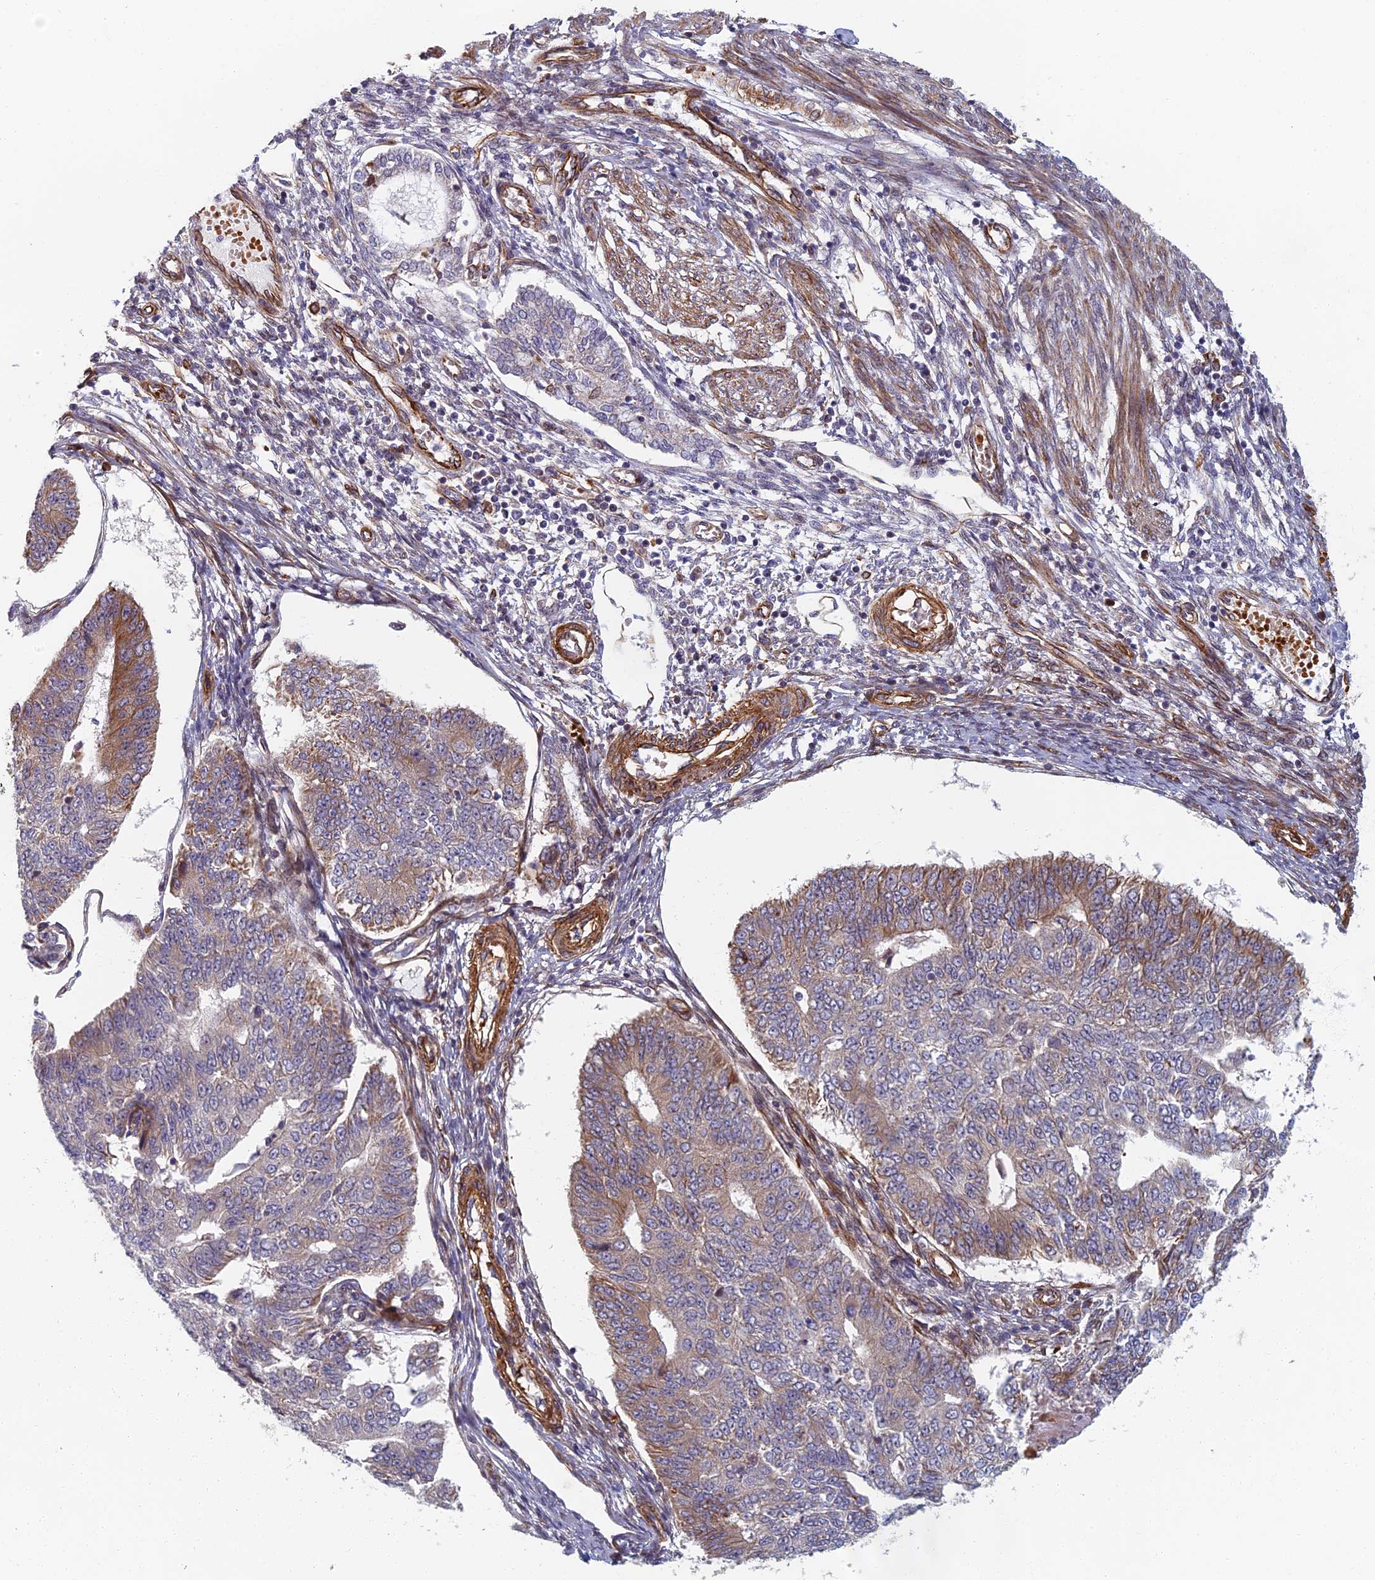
{"staining": {"intensity": "moderate", "quantity": "<25%", "location": "cytoplasmic/membranous"}, "tissue": "endometrial cancer", "cell_type": "Tumor cells", "image_type": "cancer", "snomed": [{"axis": "morphology", "description": "Adenocarcinoma, NOS"}, {"axis": "topography", "description": "Endometrium"}], "caption": "The micrograph displays immunohistochemical staining of adenocarcinoma (endometrial). There is moderate cytoplasmic/membranous positivity is appreciated in about <25% of tumor cells.", "gene": "ABCB10", "patient": {"sex": "female", "age": 32}}